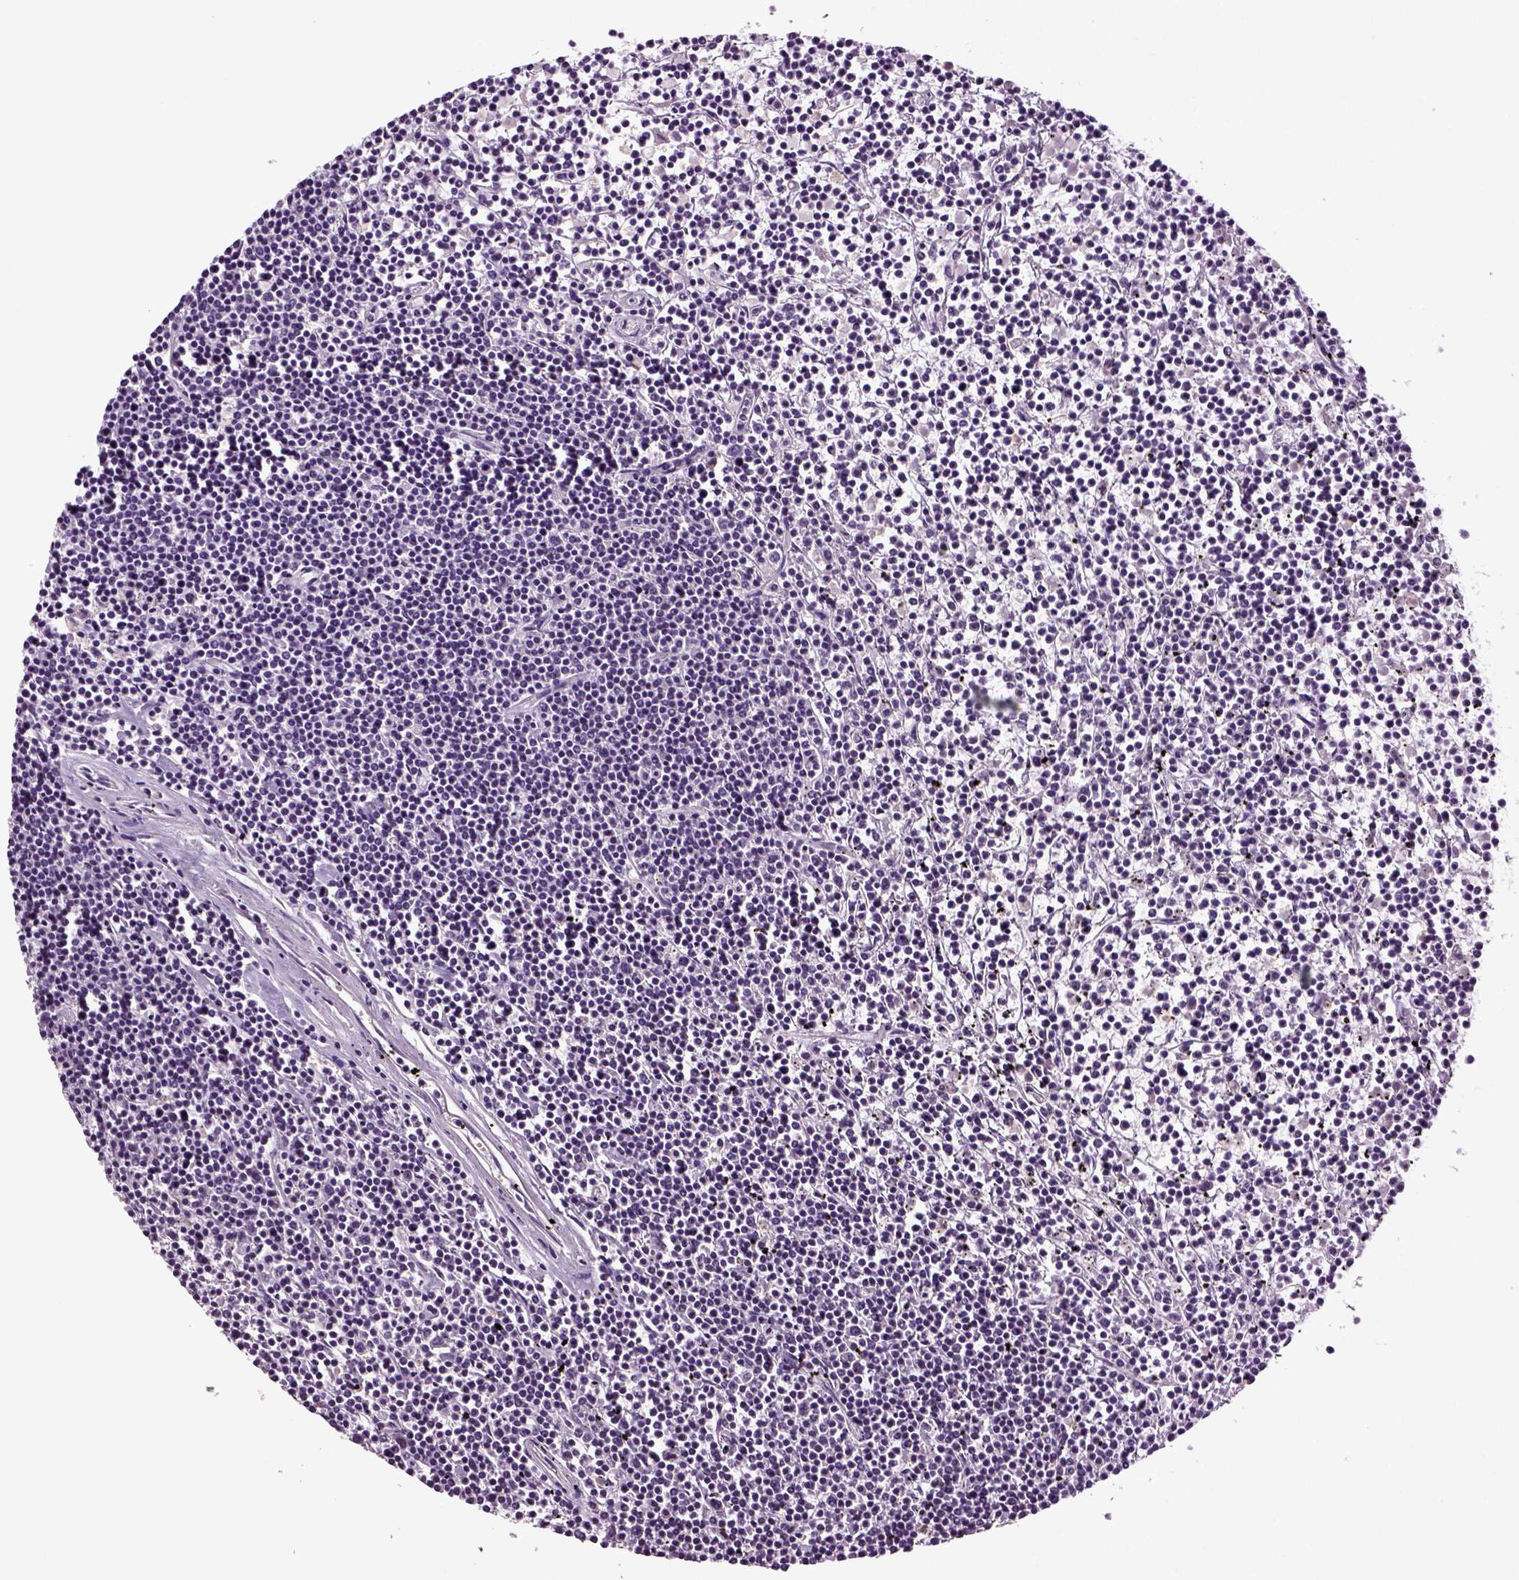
{"staining": {"intensity": "negative", "quantity": "none", "location": "none"}, "tissue": "lymphoma", "cell_type": "Tumor cells", "image_type": "cancer", "snomed": [{"axis": "morphology", "description": "Malignant lymphoma, non-Hodgkin's type, Low grade"}, {"axis": "topography", "description": "Spleen"}], "caption": "Tumor cells show no significant protein staining in low-grade malignant lymphoma, non-Hodgkin's type. (DAB immunohistochemistry (IHC), high magnification).", "gene": "FGF11", "patient": {"sex": "female", "age": 19}}